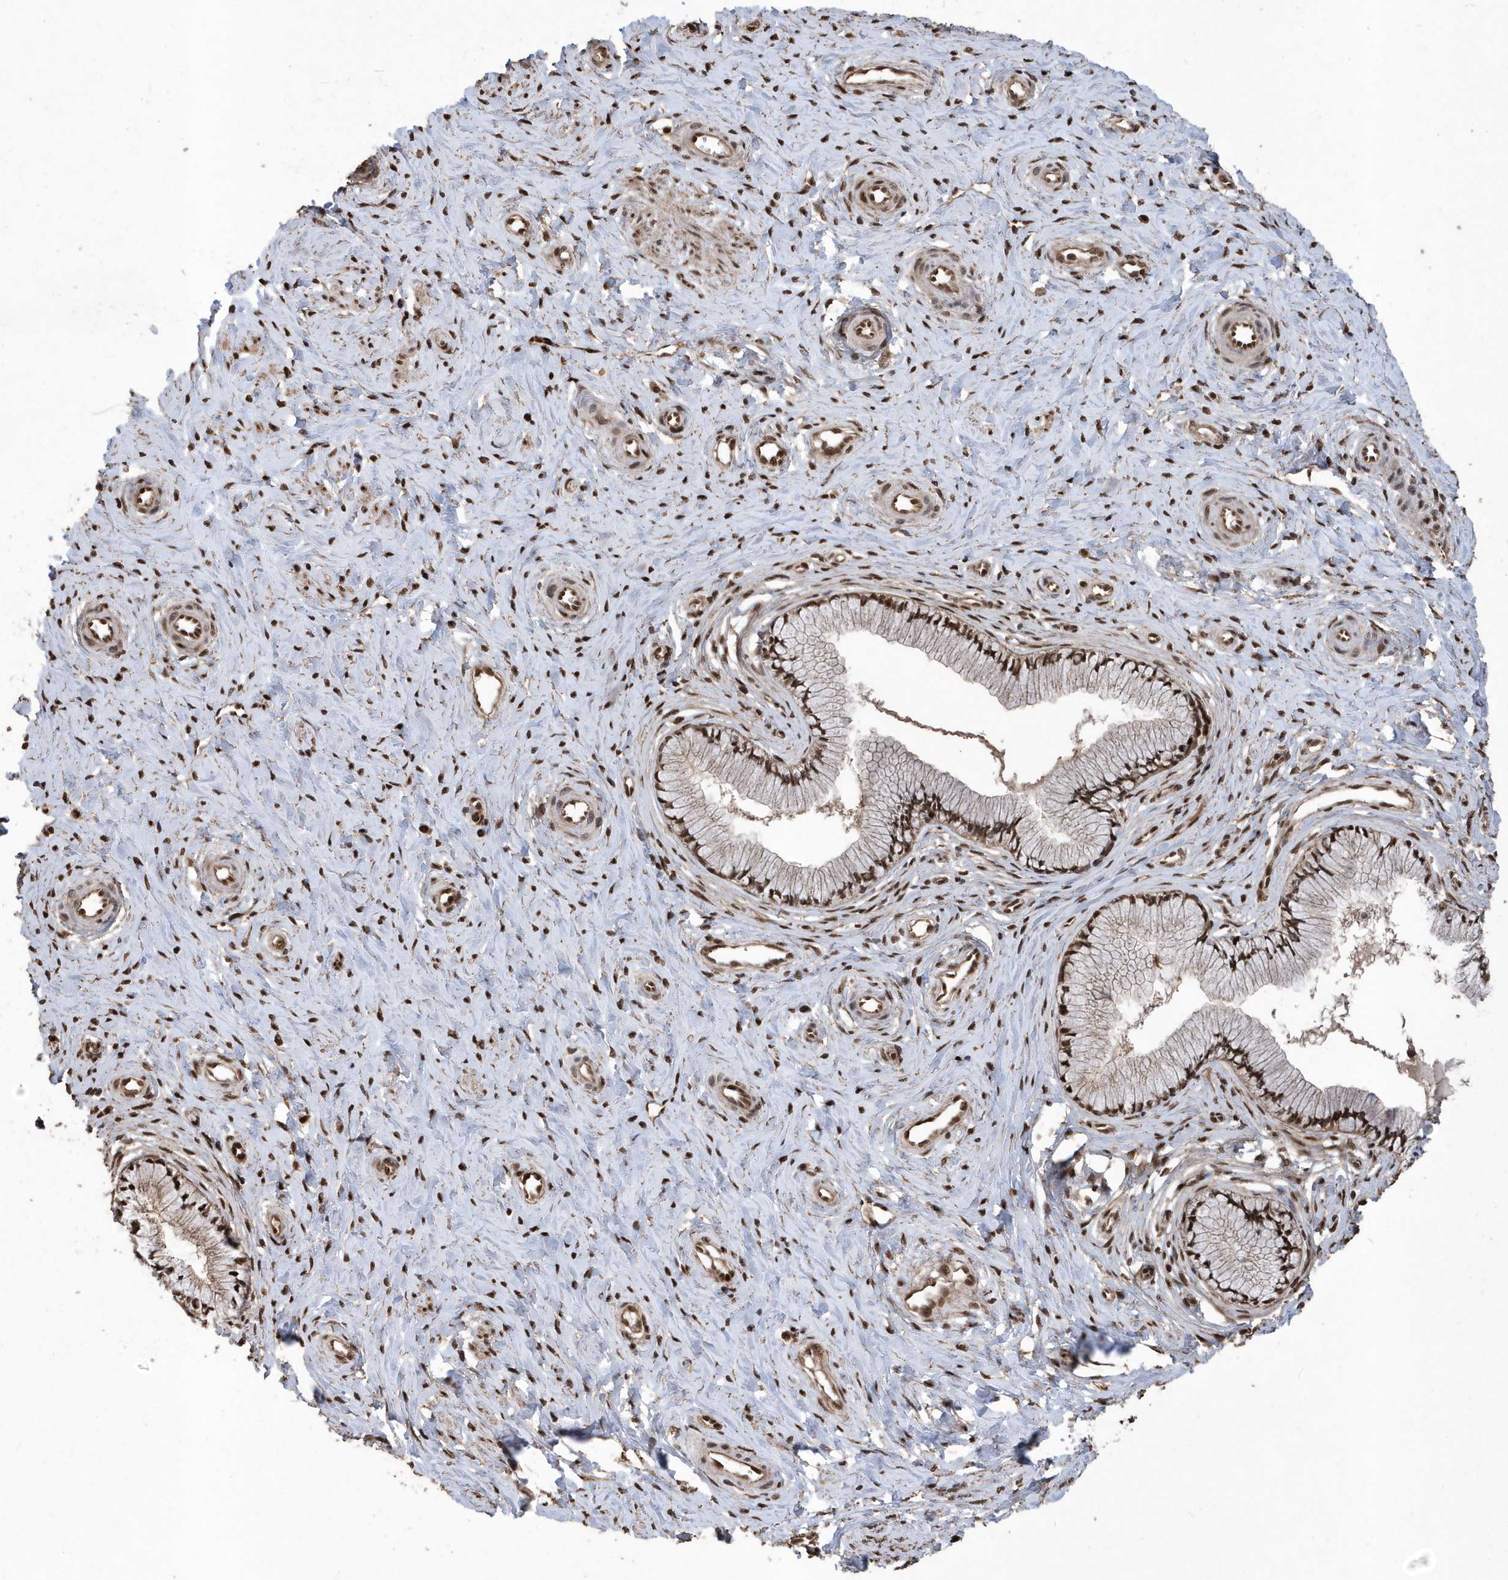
{"staining": {"intensity": "strong", "quantity": ">75%", "location": "cytoplasmic/membranous,nuclear"}, "tissue": "cervix", "cell_type": "Glandular cells", "image_type": "normal", "snomed": [{"axis": "morphology", "description": "Normal tissue, NOS"}, {"axis": "topography", "description": "Cervix"}], "caption": "Immunohistochemical staining of normal cervix exhibits strong cytoplasmic/membranous,nuclear protein staining in about >75% of glandular cells.", "gene": "INTS12", "patient": {"sex": "female", "age": 36}}